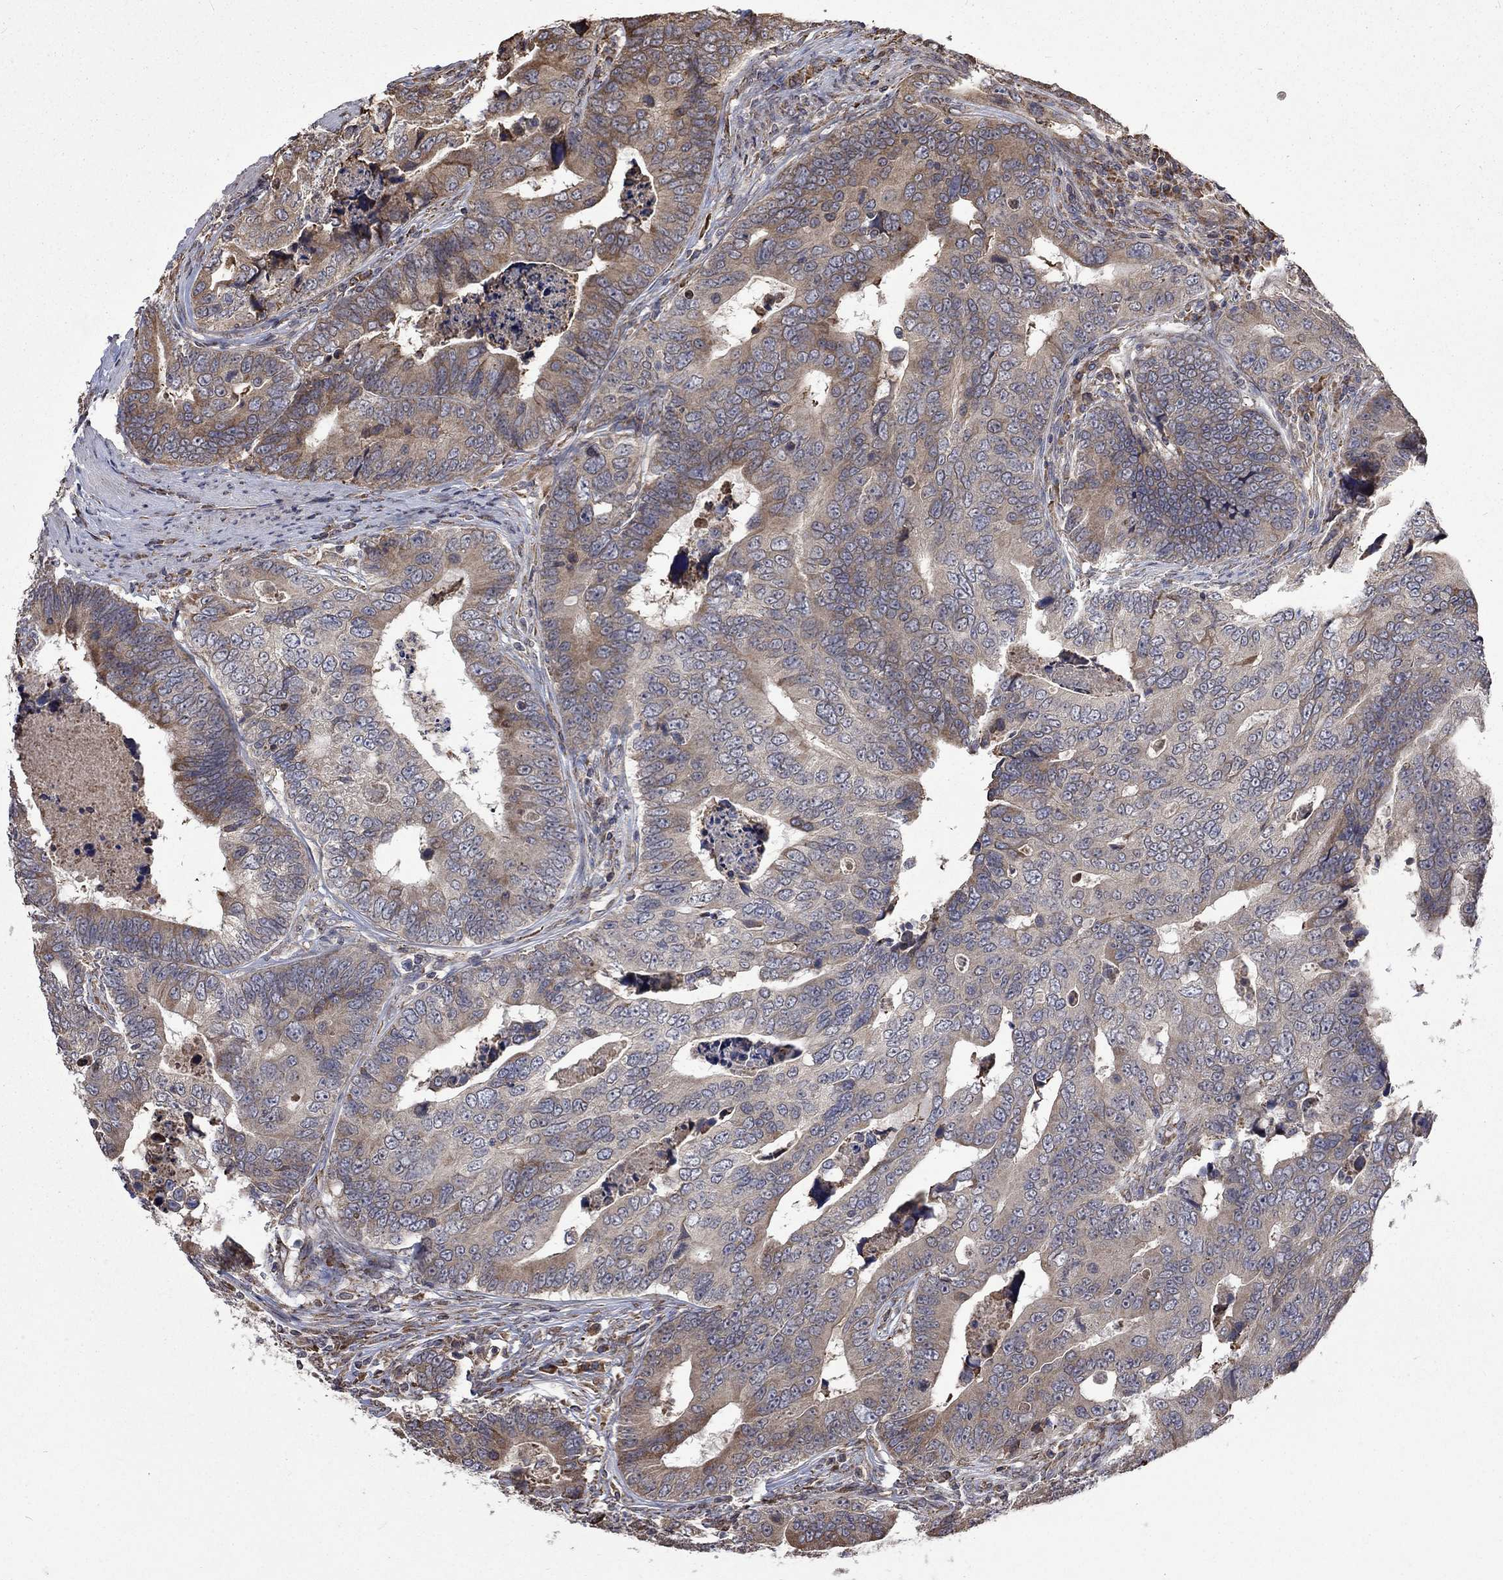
{"staining": {"intensity": "moderate", "quantity": "<25%", "location": "cytoplasmic/membranous"}, "tissue": "colorectal cancer", "cell_type": "Tumor cells", "image_type": "cancer", "snomed": [{"axis": "morphology", "description": "Adenocarcinoma, NOS"}, {"axis": "topography", "description": "Colon"}], "caption": "Tumor cells show low levels of moderate cytoplasmic/membranous expression in approximately <25% of cells in human colorectal cancer (adenocarcinoma).", "gene": "ESRRA", "patient": {"sex": "female", "age": 72}}